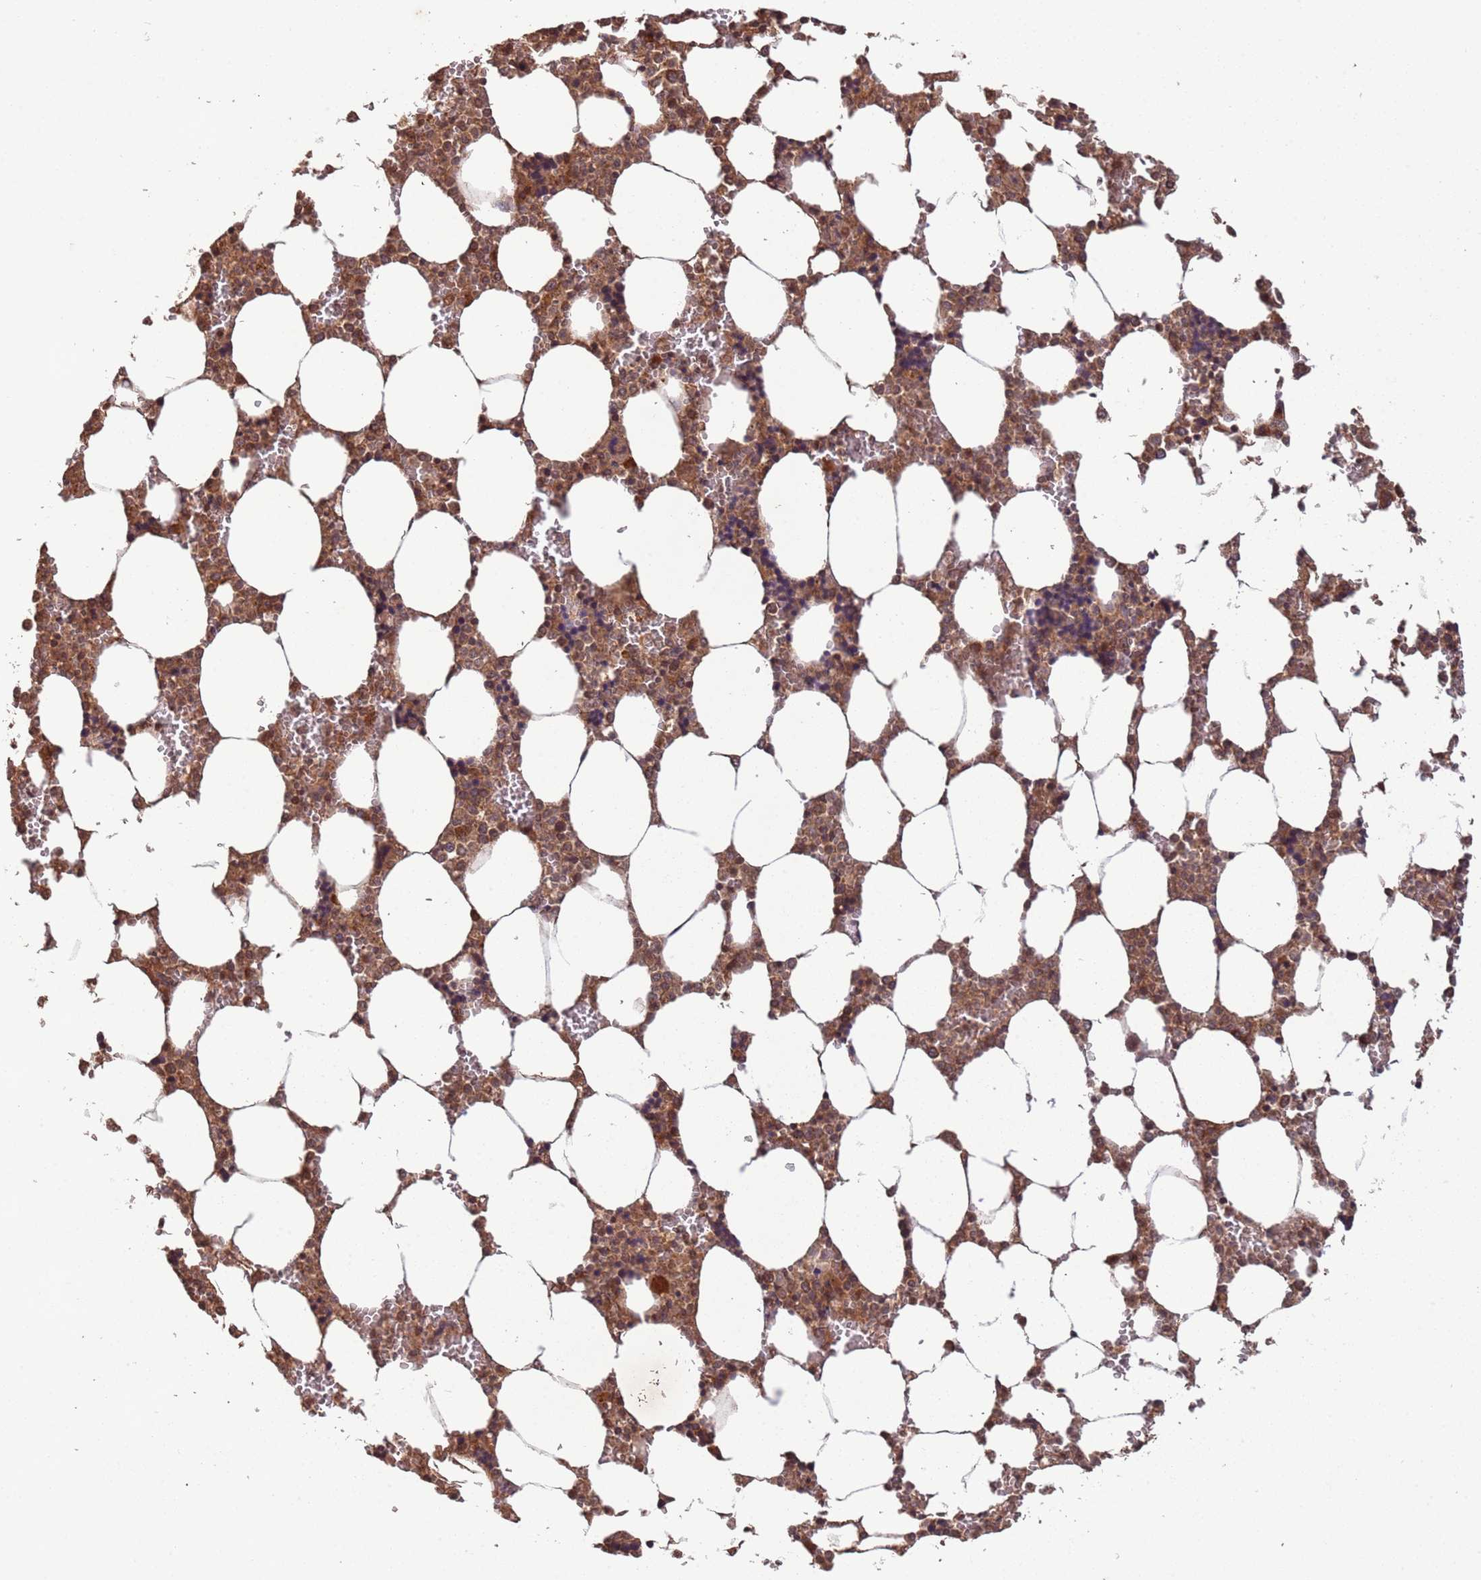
{"staining": {"intensity": "moderate", "quantity": ">75%", "location": "cytoplasmic/membranous"}, "tissue": "bone marrow", "cell_type": "Hematopoietic cells", "image_type": "normal", "snomed": [{"axis": "morphology", "description": "Normal tissue, NOS"}, {"axis": "topography", "description": "Bone marrow"}], "caption": "About >75% of hematopoietic cells in unremarkable bone marrow reveal moderate cytoplasmic/membranous protein expression as visualized by brown immunohistochemical staining.", "gene": "ERI1", "patient": {"sex": "male", "age": 64}}